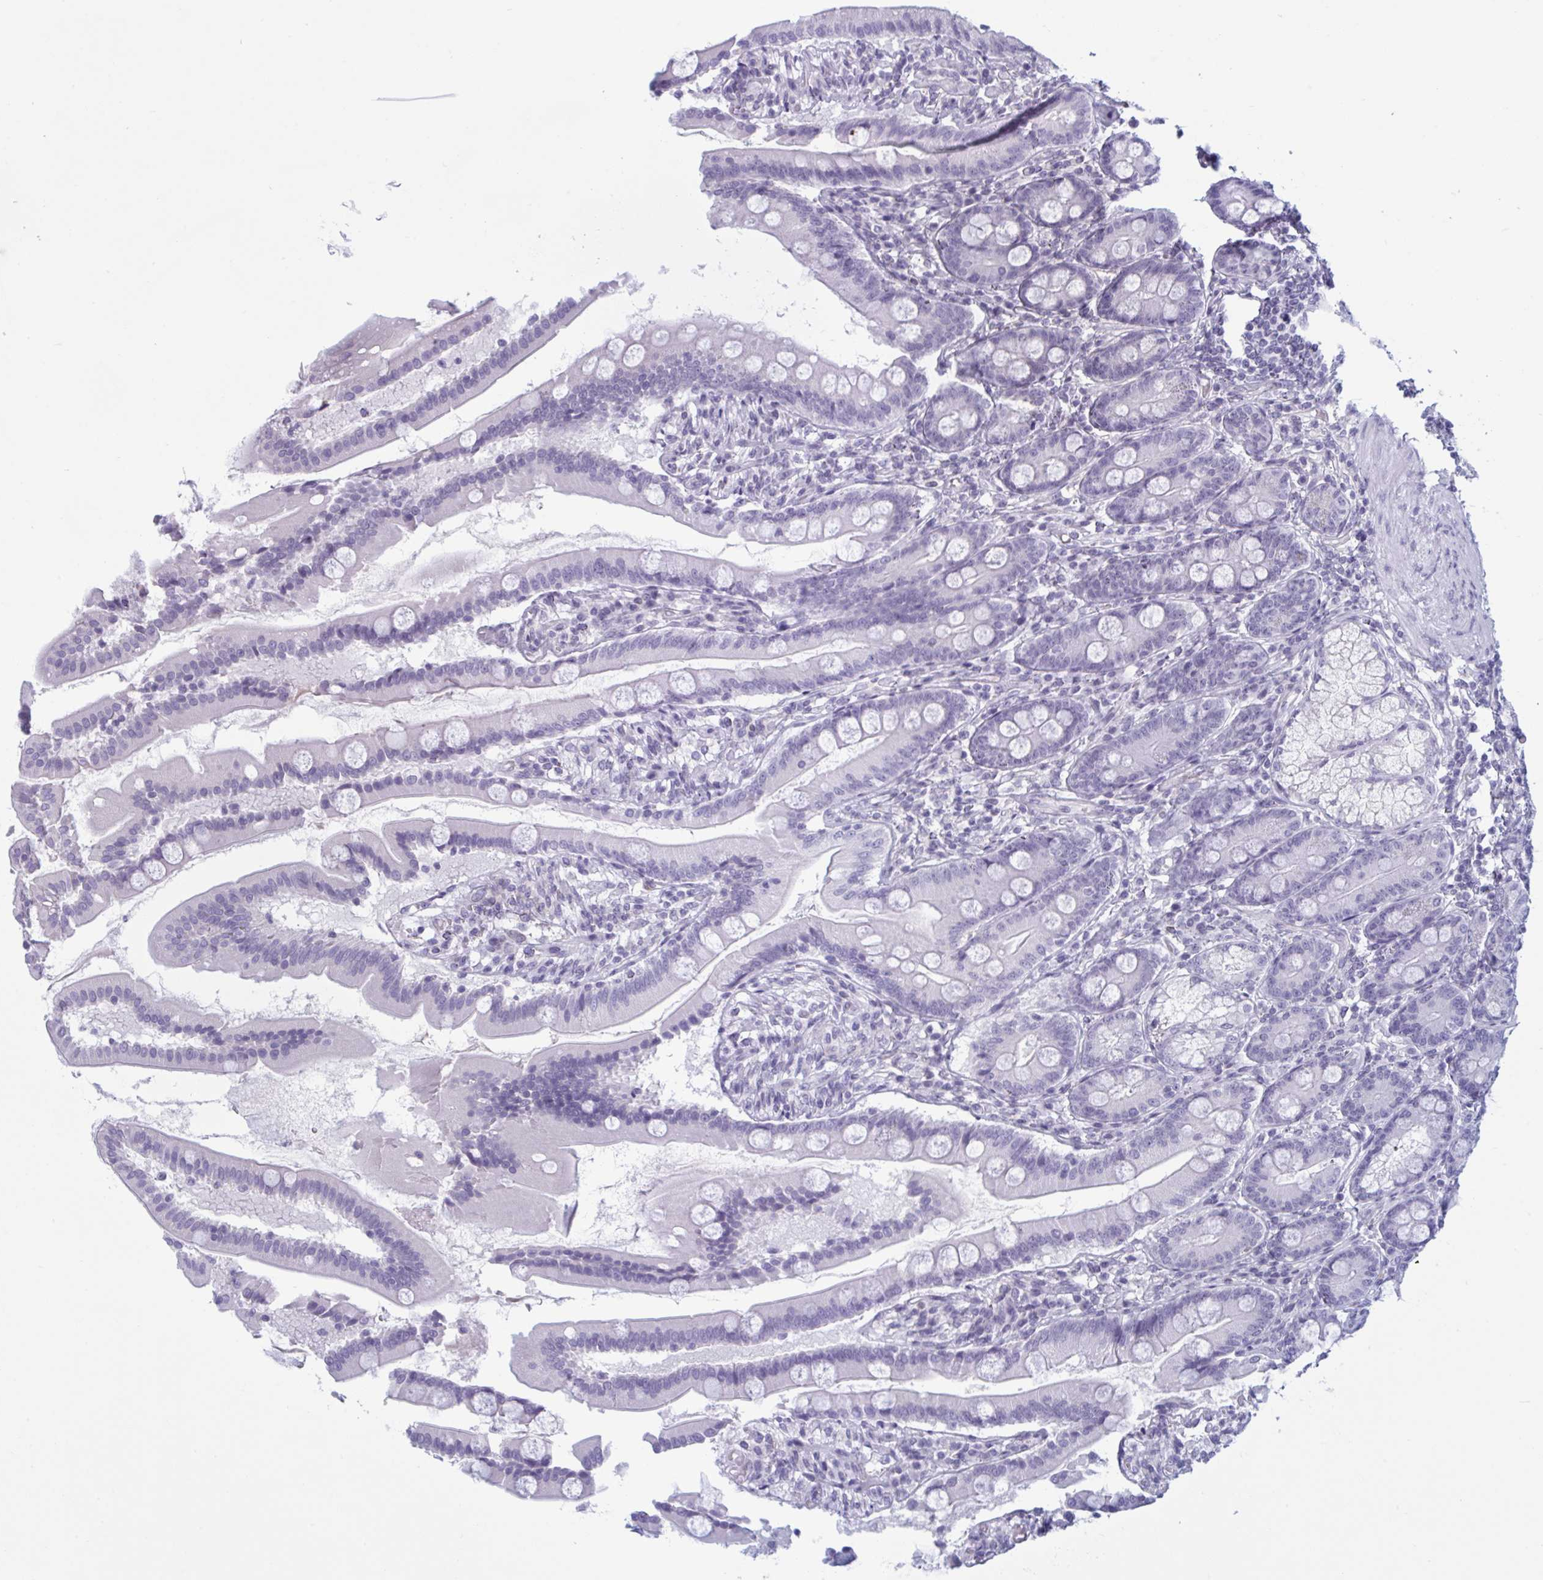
{"staining": {"intensity": "negative", "quantity": "none", "location": "none"}, "tissue": "duodenum", "cell_type": "Glandular cells", "image_type": "normal", "snomed": [{"axis": "morphology", "description": "Normal tissue, NOS"}, {"axis": "topography", "description": "Duodenum"}], "caption": "High power microscopy photomicrograph of an immunohistochemistry (IHC) micrograph of unremarkable duodenum, revealing no significant positivity in glandular cells.", "gene": "OR1L3", "patient": {"sex": "female", "age": 67}}